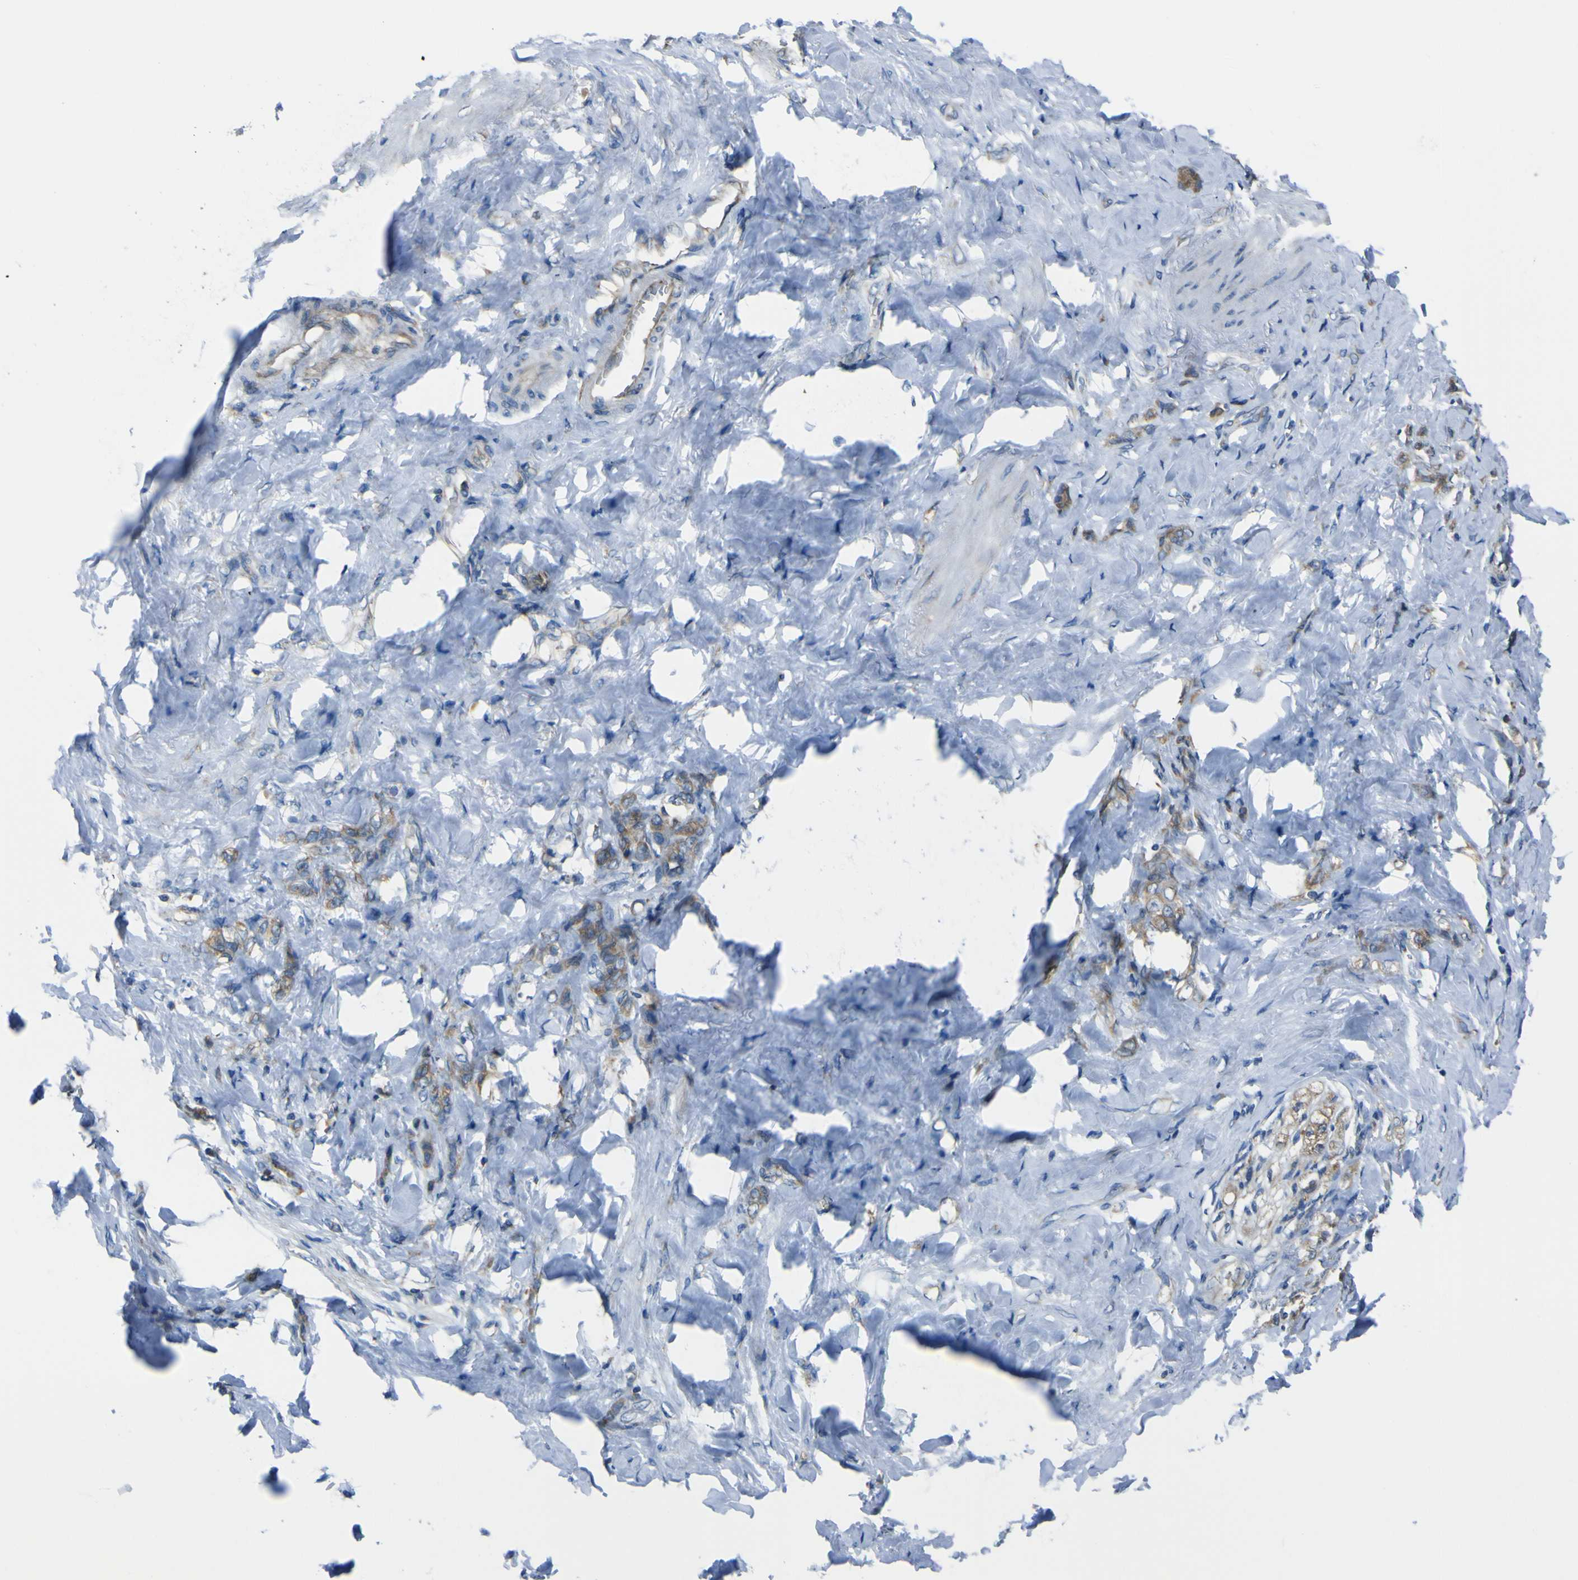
{"staining": {"intensity": "moderate", "quantity": ">75%", "location": "cytoplasmic/membranous"}, "tissue": "stomach cancer", "cell_type": "Tumor cells", "image_type": "cancer", "snomed": [{"axis": "morphology", "description": "Adenocarcinoma, NOS"}, {"axis": "topography", "description": "Stomach"}], "caption": "Protein analysis of stomach adenocarcinoma tissue exhibits moderate cytoplasmic/membranous positivity in approximately >75% of tumor cells.", "gene": "STIM1", "patient": {"sex": "male", "age": 82}}